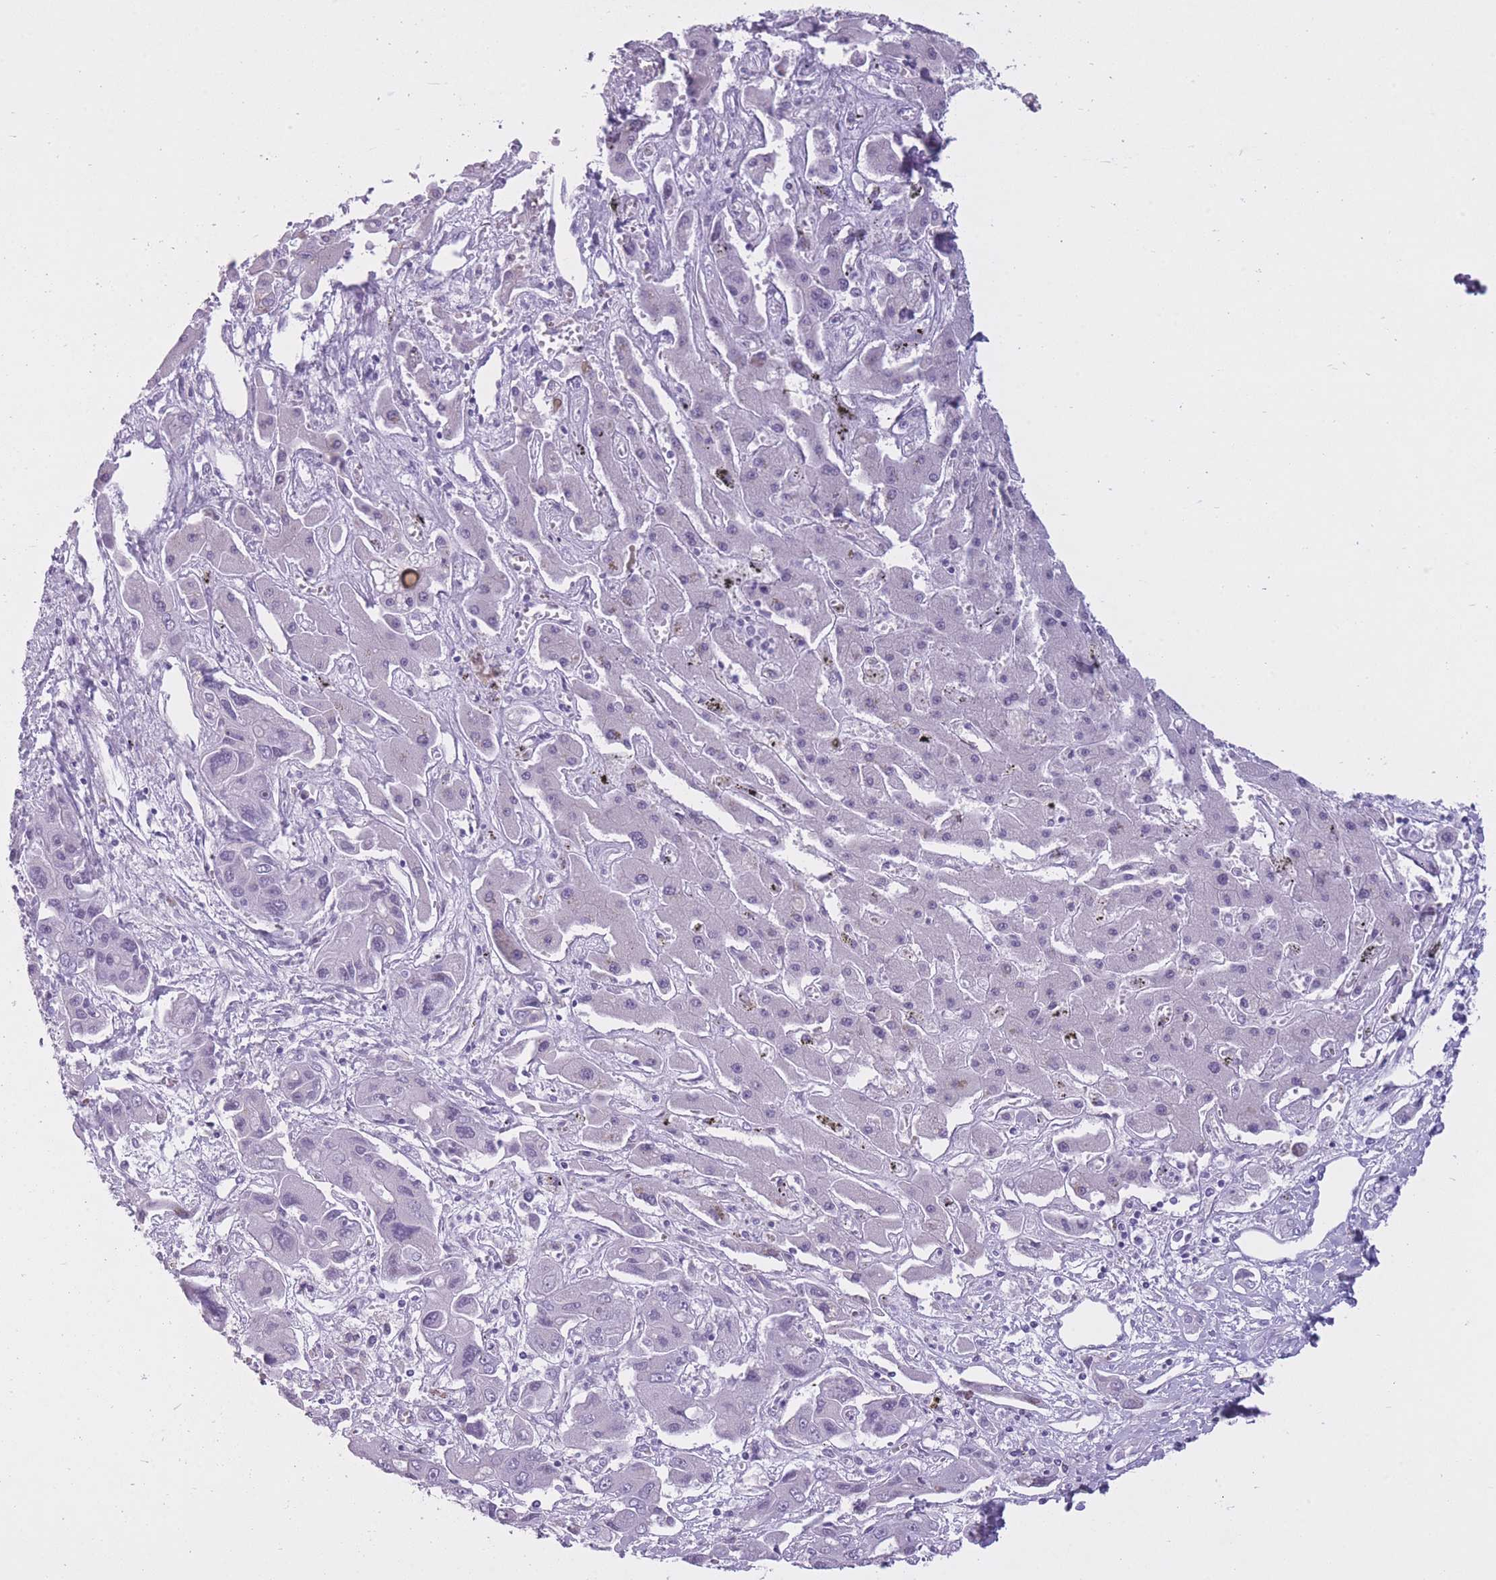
{"staining": {"intensity": "negative", "quantity": "none", "location": "none"}, "tissue": "liver cancer", "cell_type": "Tumor cells", "image_type": "cancer", "snomed": [{"axis": "morphology", "description": "Cholangiocarcinoma"}, {"axis": "topography", "description": "Liver"}], "caption": "Immunohistochemistry (IHC) of liver cancer (cholangiocarcinoma) shows no staining in tumor cells.", "gene": "GOLGA6D", "patient": {"sex": "male", "age": 67}}